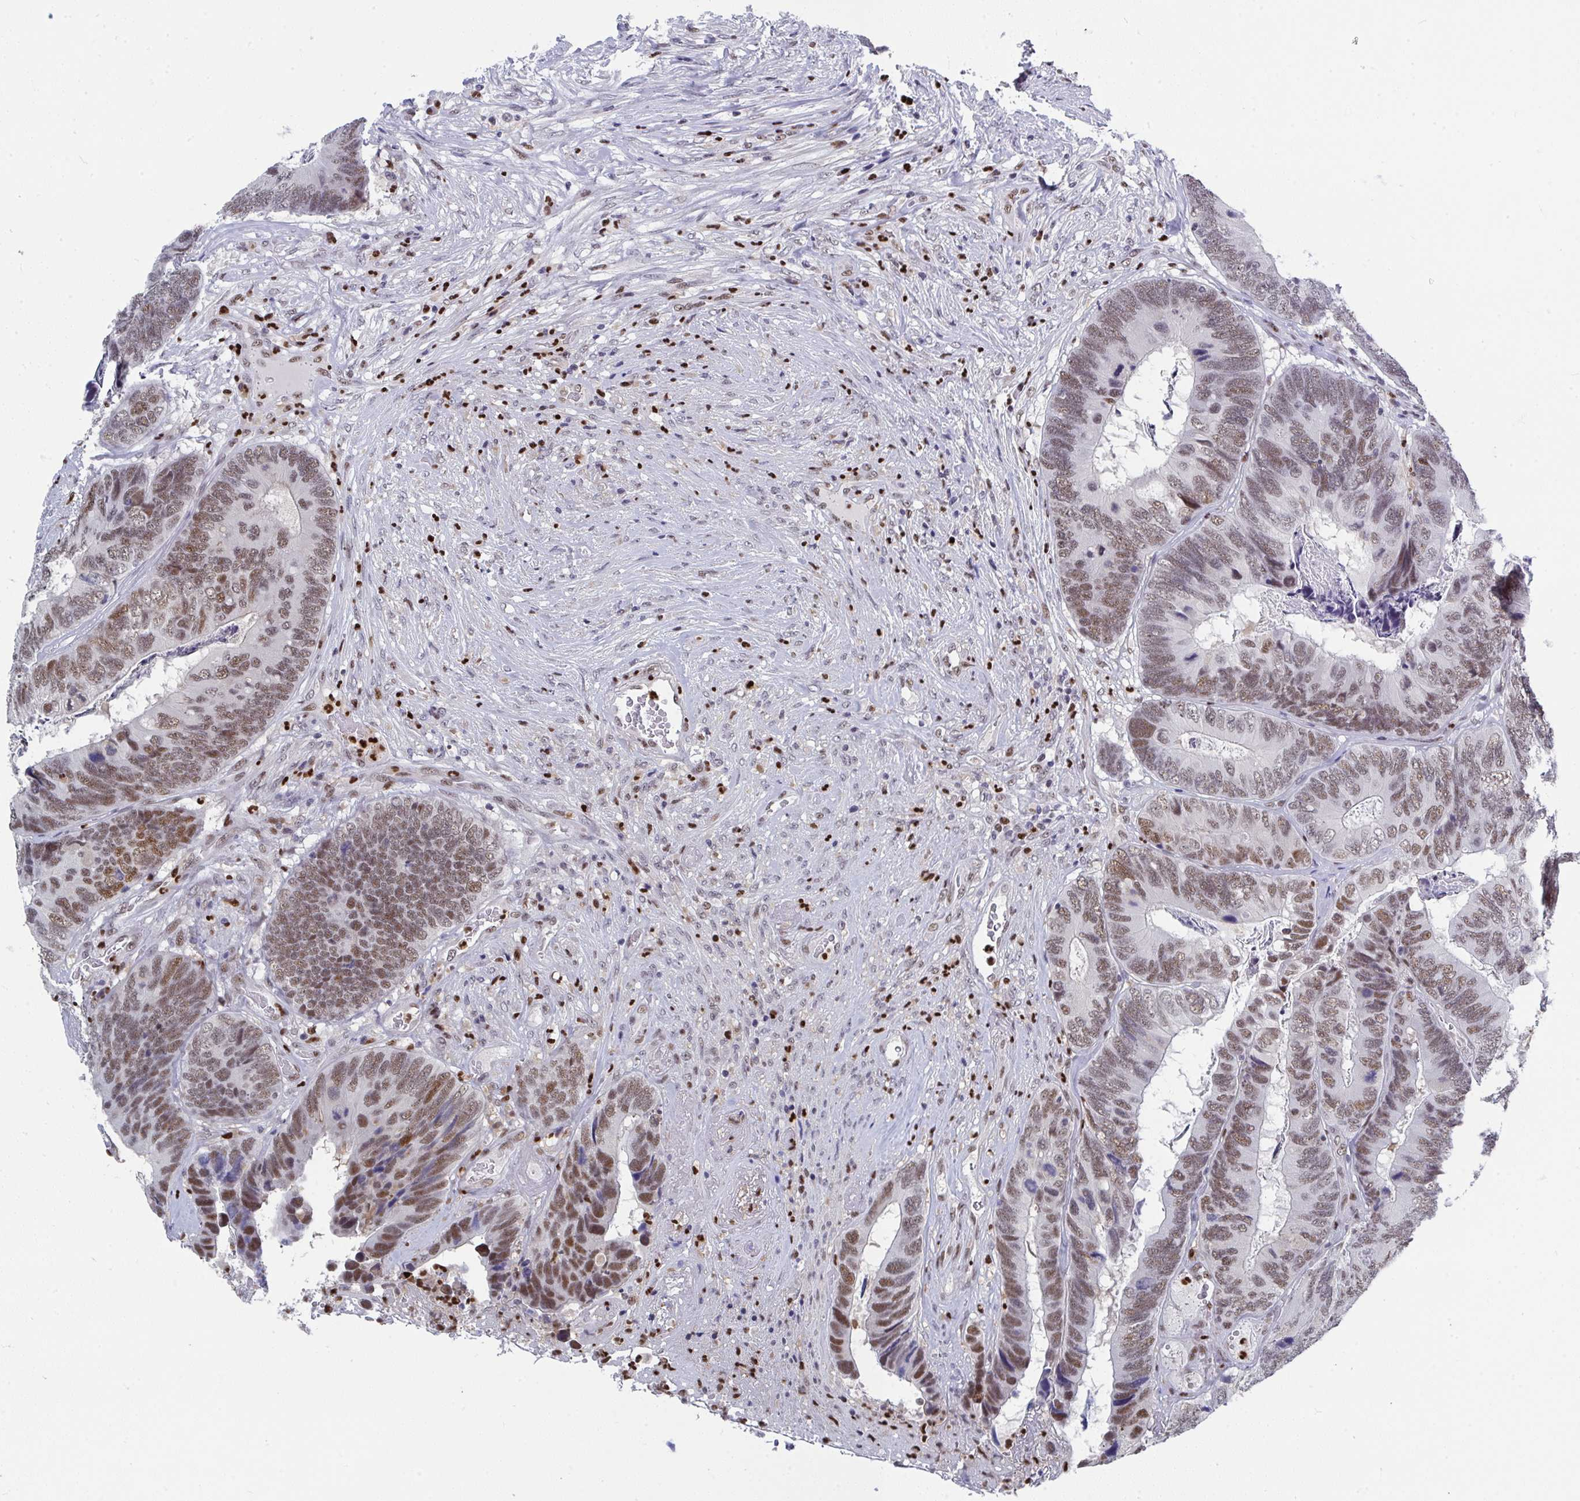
{"staining": {"intensity": "moderate", "quantity": ">75%", "location": "nuclear"}, "tissue": "colorectal cancer", "cell_type": "Tumor cells", "image_type": "cancer", "snomed": [{"axis": "morphology", "description": "Adenocarcinoma, NOS"}, {"axis": "topography", "description": "Colon"}], "caption": "Immunohistochemical staining of human colorectal cancer displays medium levels of moderate nuclear staining in approximately >75% of tumor cells.", "gene": "JDP2", "patient": {"sex": "female", "age": 67}}